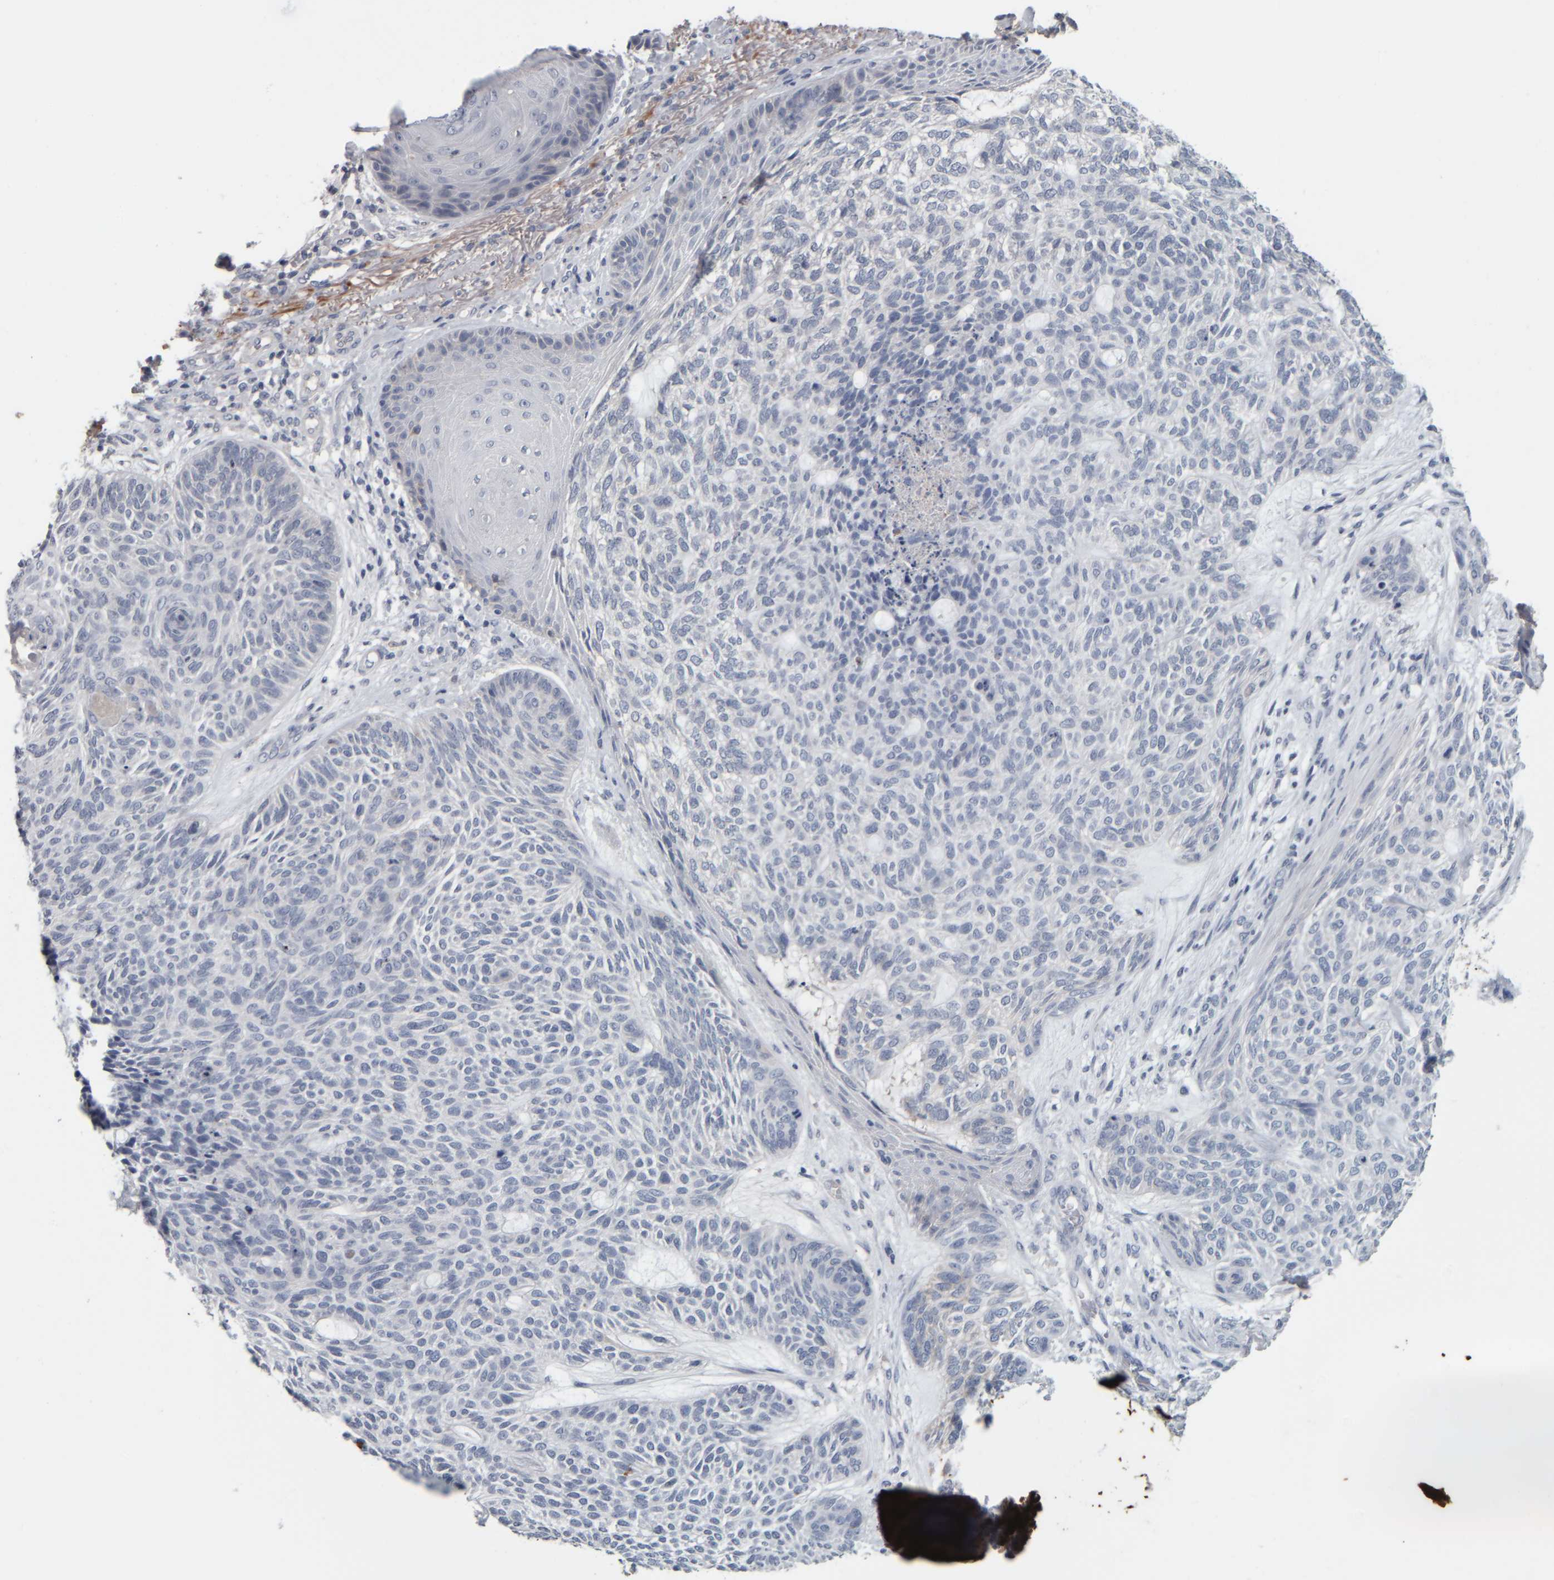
{"staining": {"intensity": "negative", "quantity": "none", "location": "none"}, "tissue": "skin cancer", "cell_type": "Tumor cells", "image_type": "cancer", "snomed": [{"axis": "morphology", "description": "Basal cell carcinoma"}, {"axis": "topography", "description": "Skin"}], "caption": "High power microscopy photomicrograph of an immunohistochemistry (IHC) micrograph of skin cancer, revealing no significant expression in tumor cells.", "gene": "CAVIN4", "patient": {"sex": "male", "age": 55}}